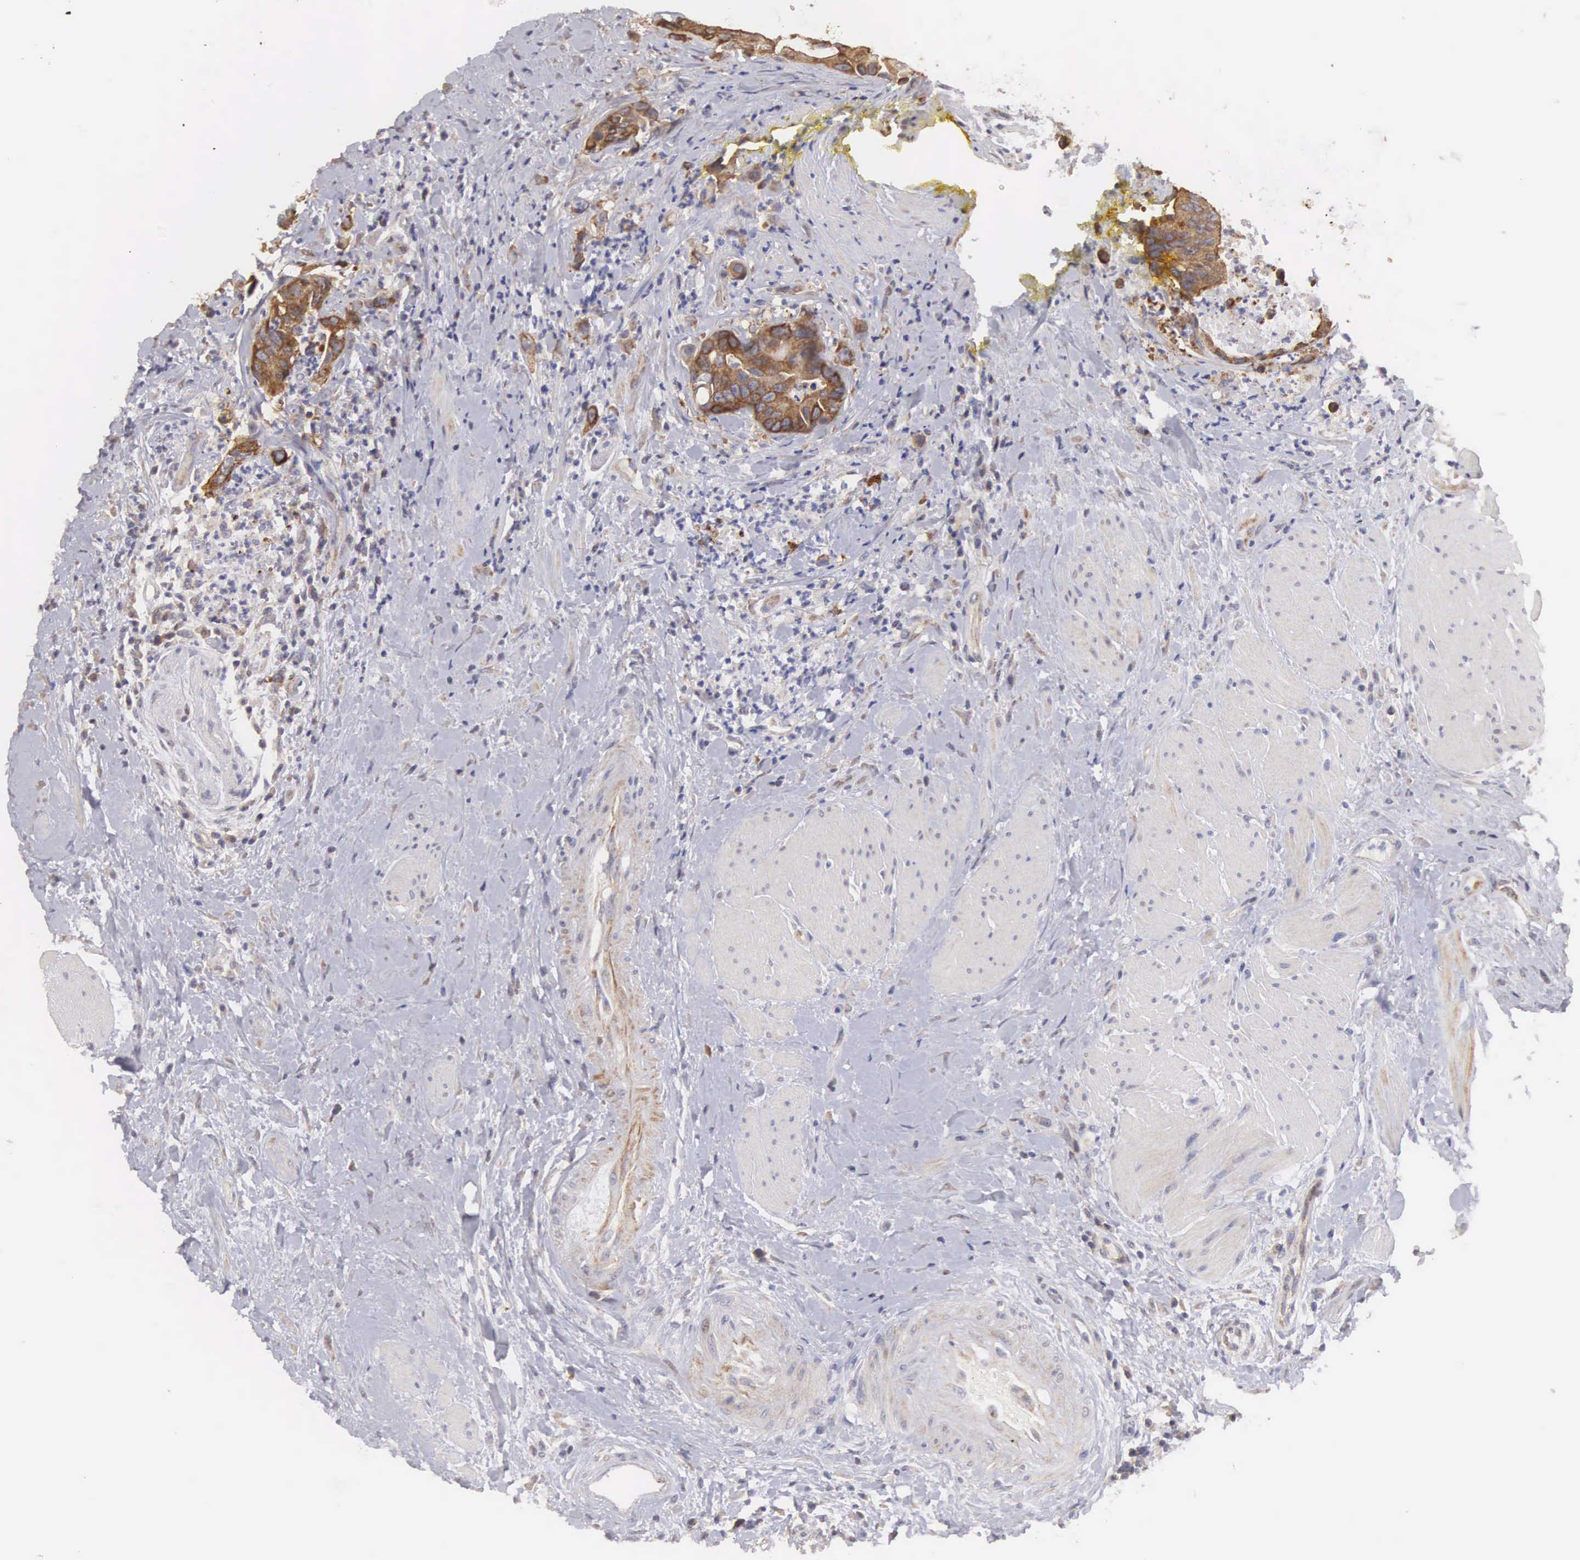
{"staining": {"intensity": "strong", "quantity": ">75%", "location": "cytoplasmic/membranous"}, "tissue": "colorectal cancer", "cell_type": "Tumor cells", "image_type": "cancer", "snomed": [{"axis": "morphology", "description": "Adenocarcinoma, NOS"}, {"axis": "topography", "description": "Rectum"}], "caption": "Brown immunohistochemical staining in adenocarcinoma (colorectal) reveals strong cytoplasmic/membranous staining in about >75% of tumor cells.", "gene": "TXLNG", "patient": {"sex": "female", "age": 65}}